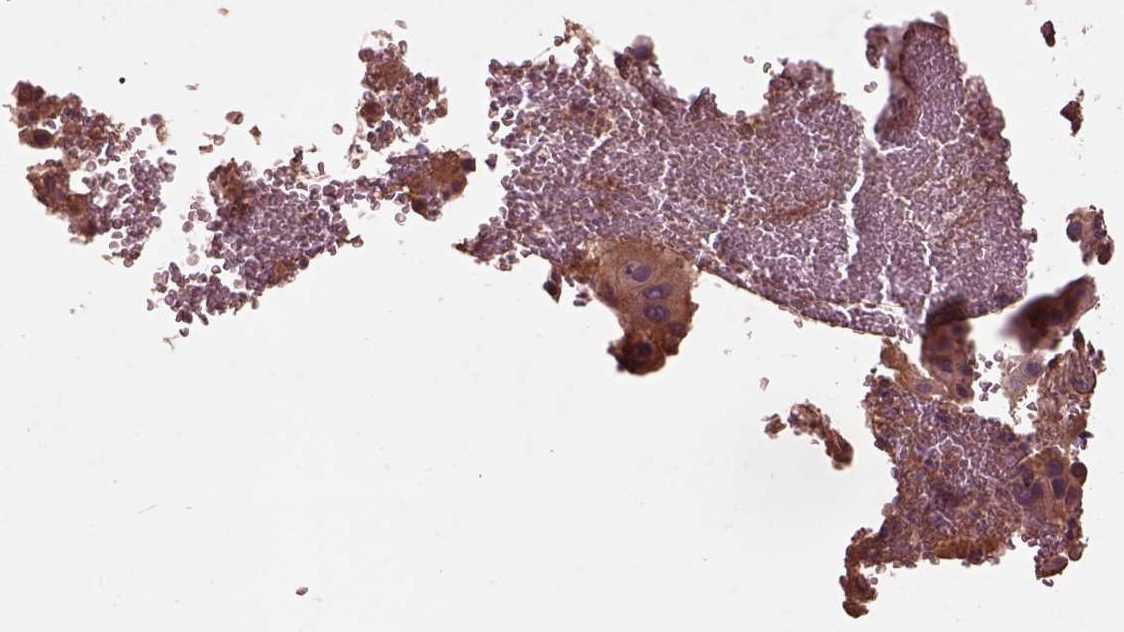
{"staining": {"intensity": "moderate", "quantity": ">75%", "location": "cytoplasmic/membranous"}, "tissue": "cervical cancer", "cell_type": "Tumor cells", "image_type": "cancer", "snomed": [{"axis": "morphology", "description": "Squamous cell carcinoma, NOS"}, {"axis": "topography", "description": "Cervix"}], "caption": "Immunohistochemical staining of human cervical squamous cell carcinoma displays medium levels of moderate cytoplasmic/membranous protein expression in about >75% of tumor cells.", "gene": "FAM234A", "patient": {"sex": "female", "age": 38}}